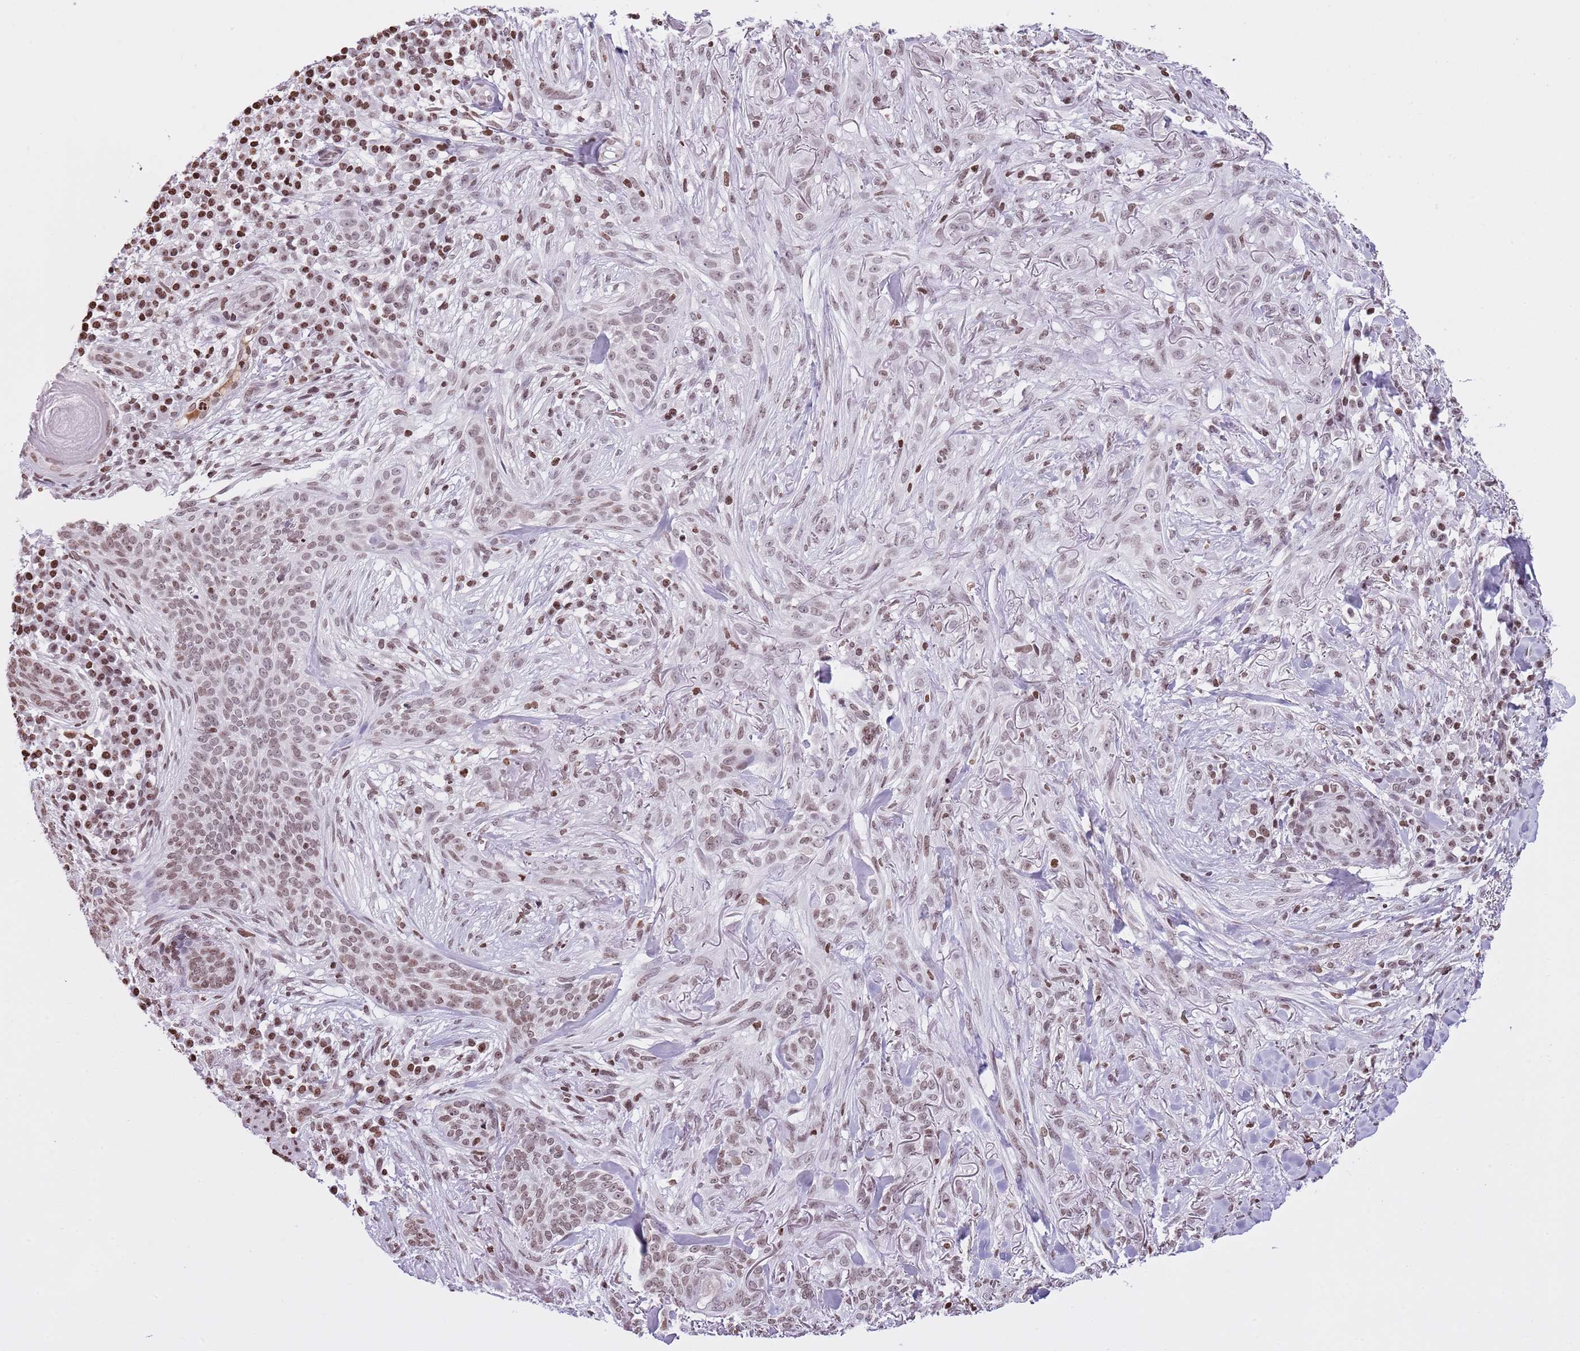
{"staining": {"intensity": "moderate", "quantity": "25%-75%", "location": "nuclear"}, "tissue": "skin cancer", "cell_type": "Tumor cells", "image_type": "cancer", "snomed": [{"axis": "morphology", "description": "Basal cell carcinoma"}, {"axis": "topography", "description": "Skin"}], "caption": "IHC photomicrograph of neoplastic tissue: human skin cancer stained using immunohistochemistry reveals medium levels of moderate protein expression localized specifically in the nuclear of tumor cells, appearing as a nuclear brown color.", "gene": "KPNA3", "patient": {"sex": "male", "age": 72}}